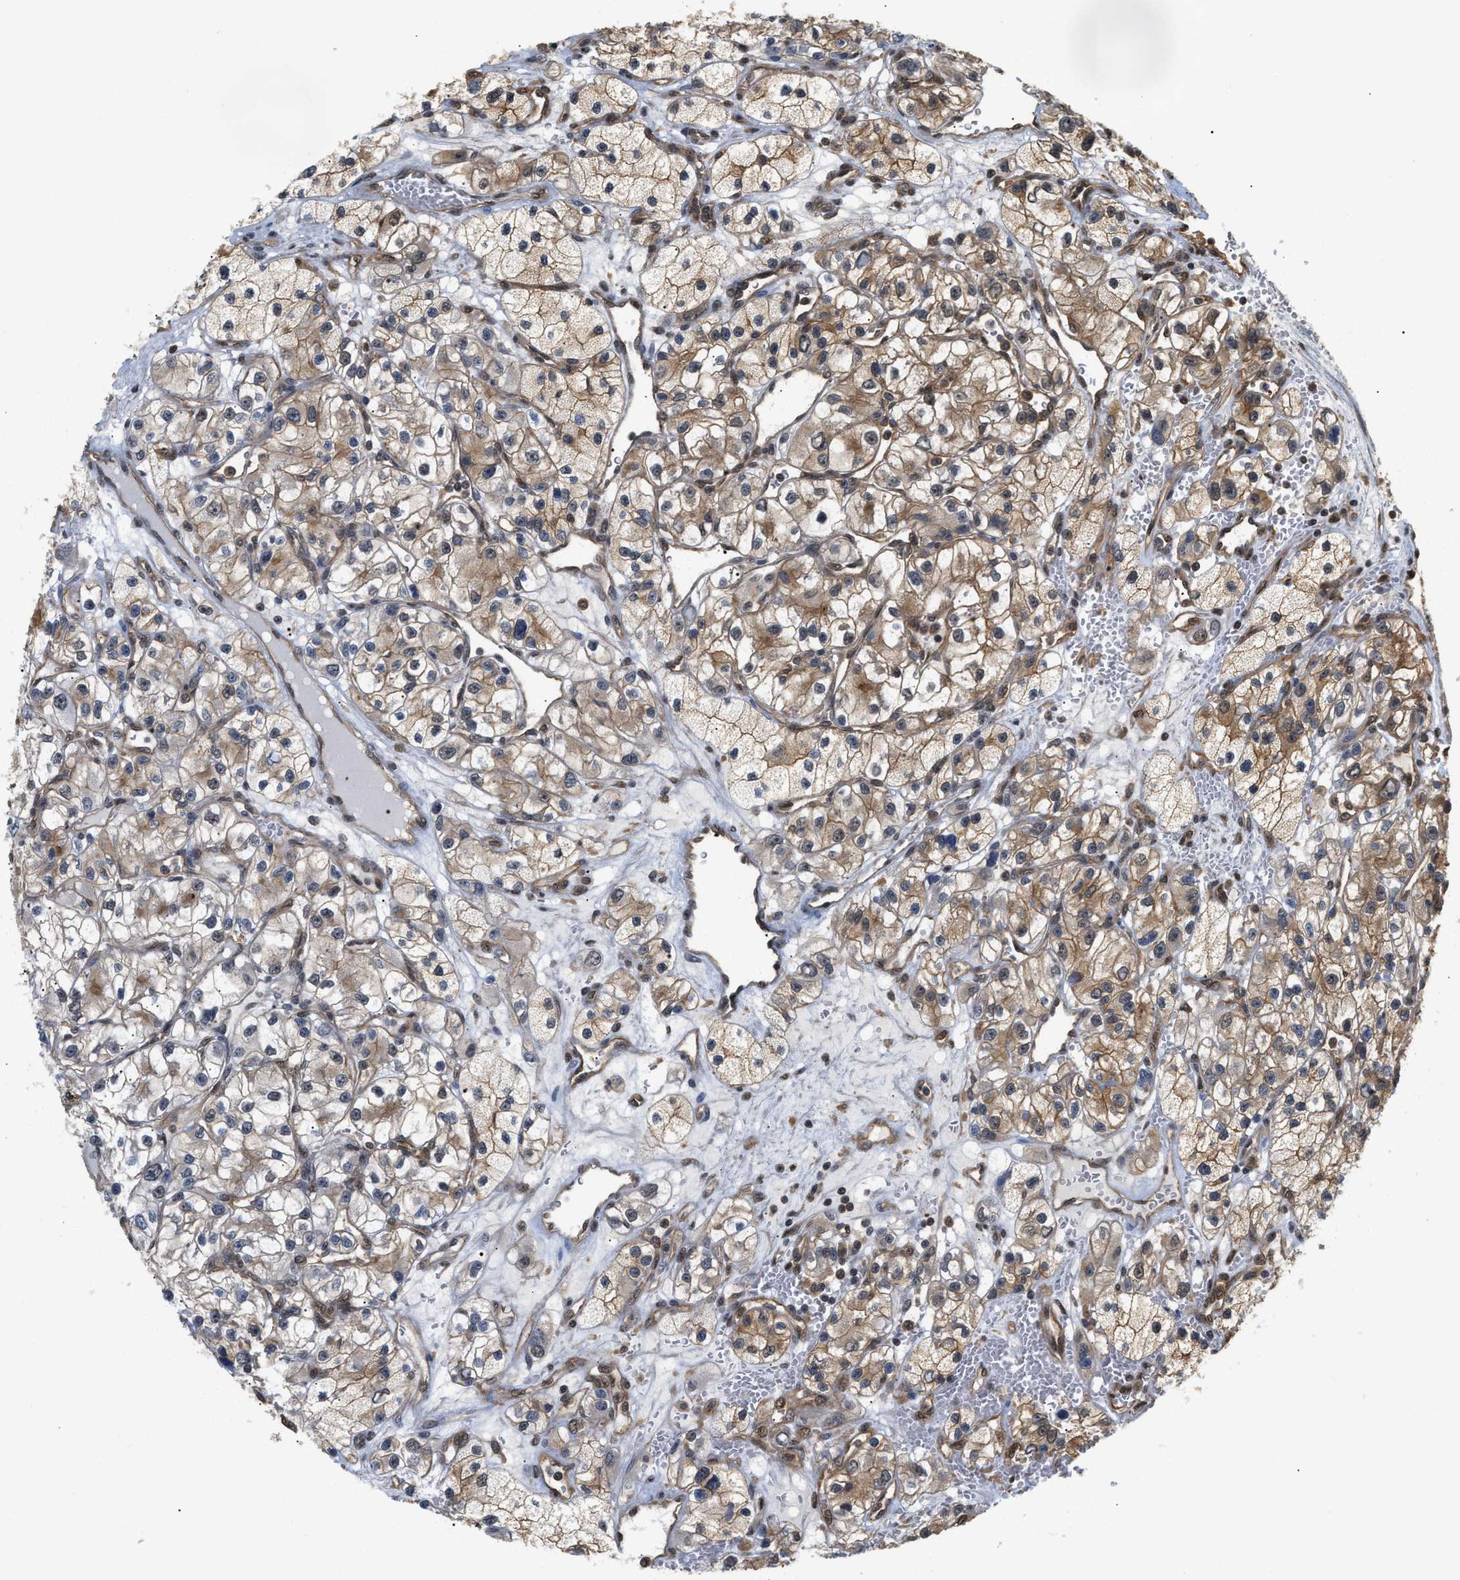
{"staining": {"intensity": "moderate", "quantity": ">75%", "location": "cytoplasmic/membranous"}, "tissue": "renal cancer", "cell_type": "Tumor cells", "image_type": "cancer", "snomed": [{"axis": "morphology", "description": "Adenocarcinoma, NOS"}, {"axis": "topography", "description": "Kidney"}], "caption": "Tumor cells exhibit medium levels of moderate cytoplasmic/membranous positivity in about >75% of cells in human adenocarcinoma (renal). The protein is shown in brown color, while the nuclei are stained blue.", "gene": "SCAI", "patient": {"sex": "female", "age": 57}}